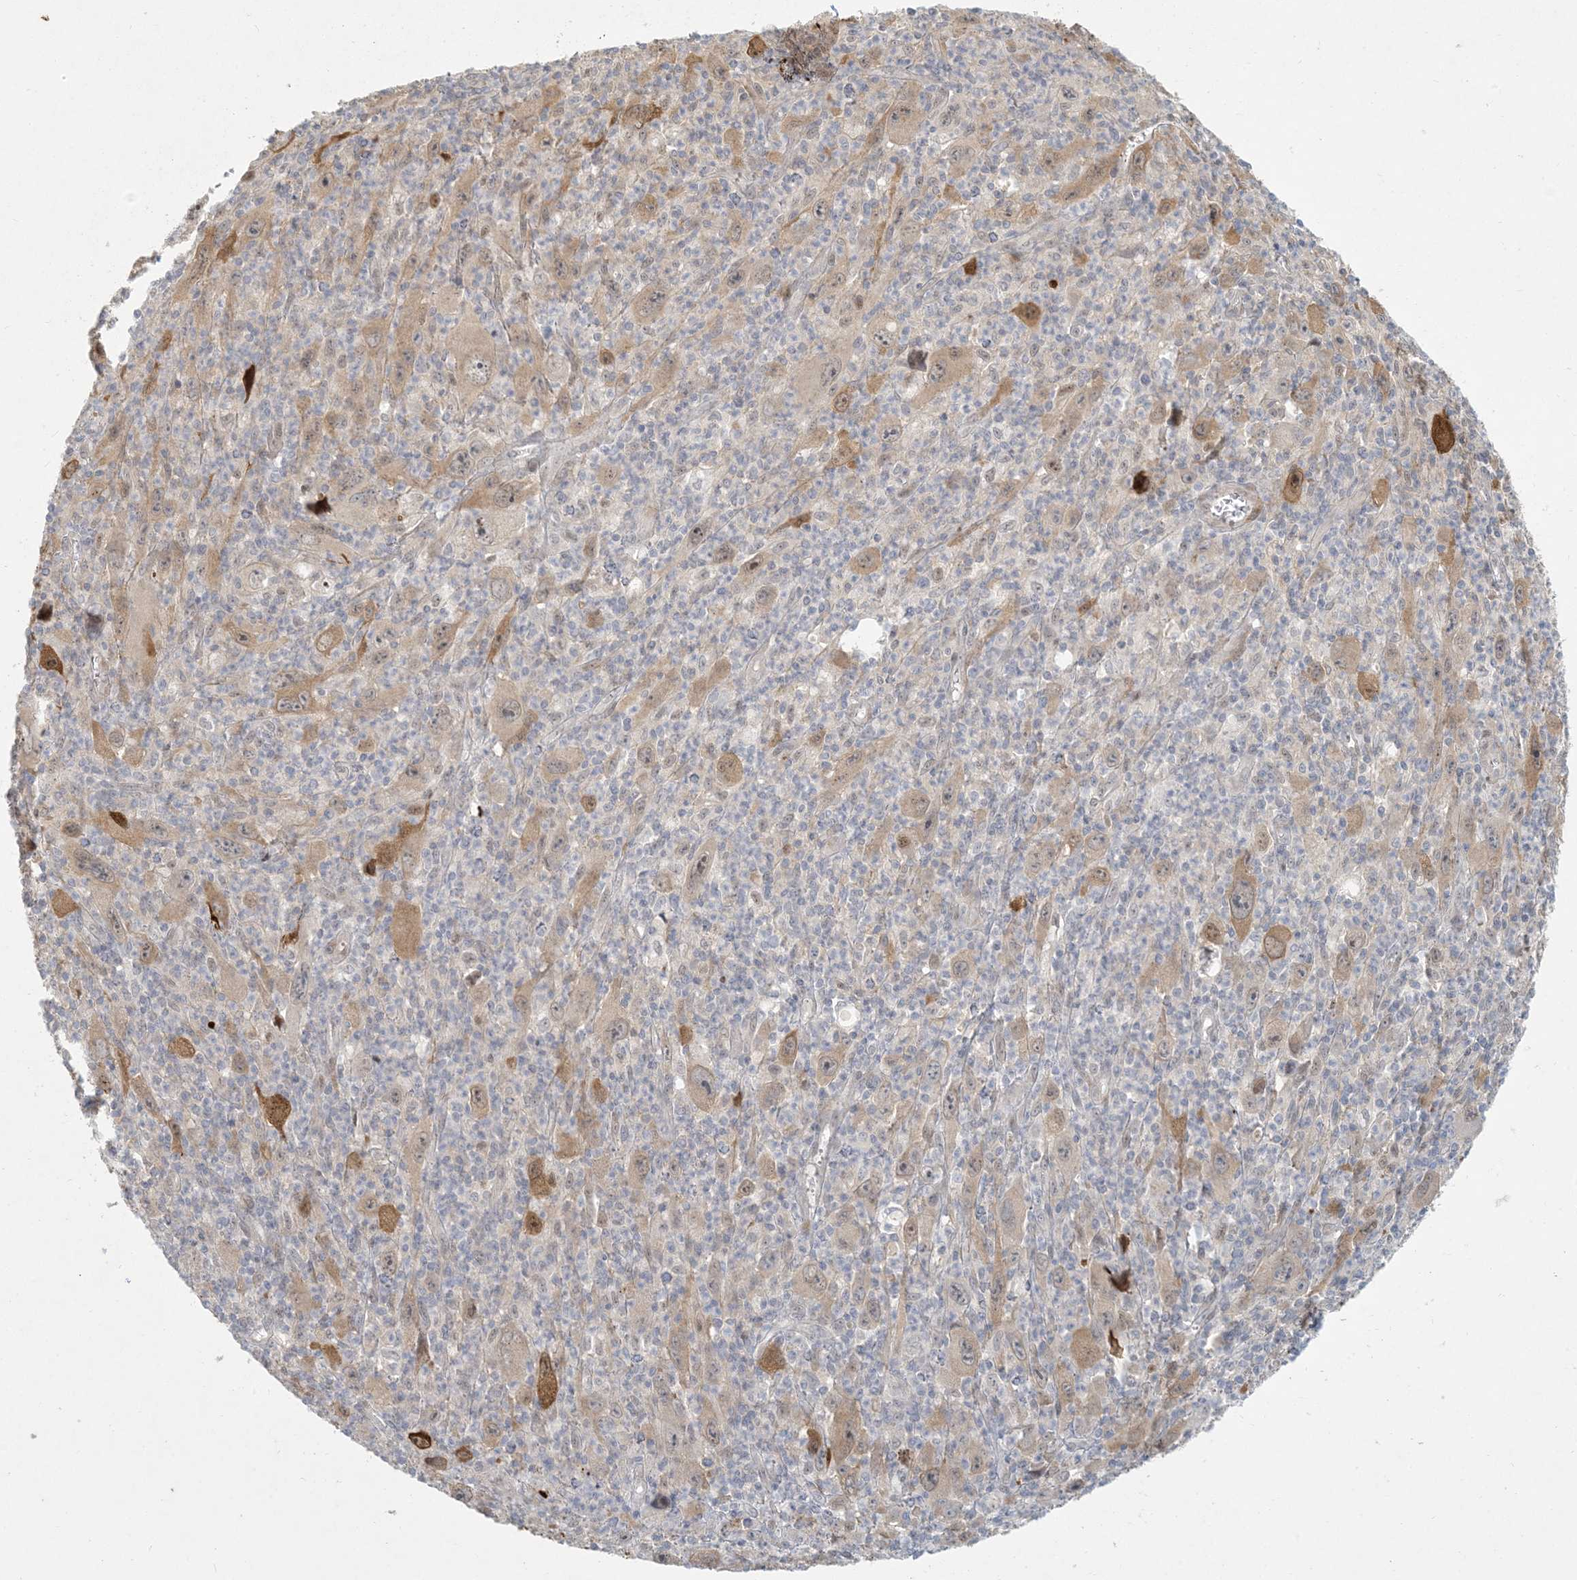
{"staining": {"intensity": "moderate", "quantity": ">75%", "location": "cytoplasmic/membranous"}, "tissue": "melanoma", "cell_type": "Tumor cells", "image_type": "cancer", "snomed": [{"axis": "morphology", "description": "Malignant melanoma, Metastatic site"}, {"axis": "topography", "description": "Skin"}], "caption": "Tumor cells reveal medium levels of moderate cytoplasmic/membranous positivity in approximately >75% of cells in human malignant melanoma (metastatic site).", "gene": "BCORL1", "patient": {"sex": "female", "age": 56}}